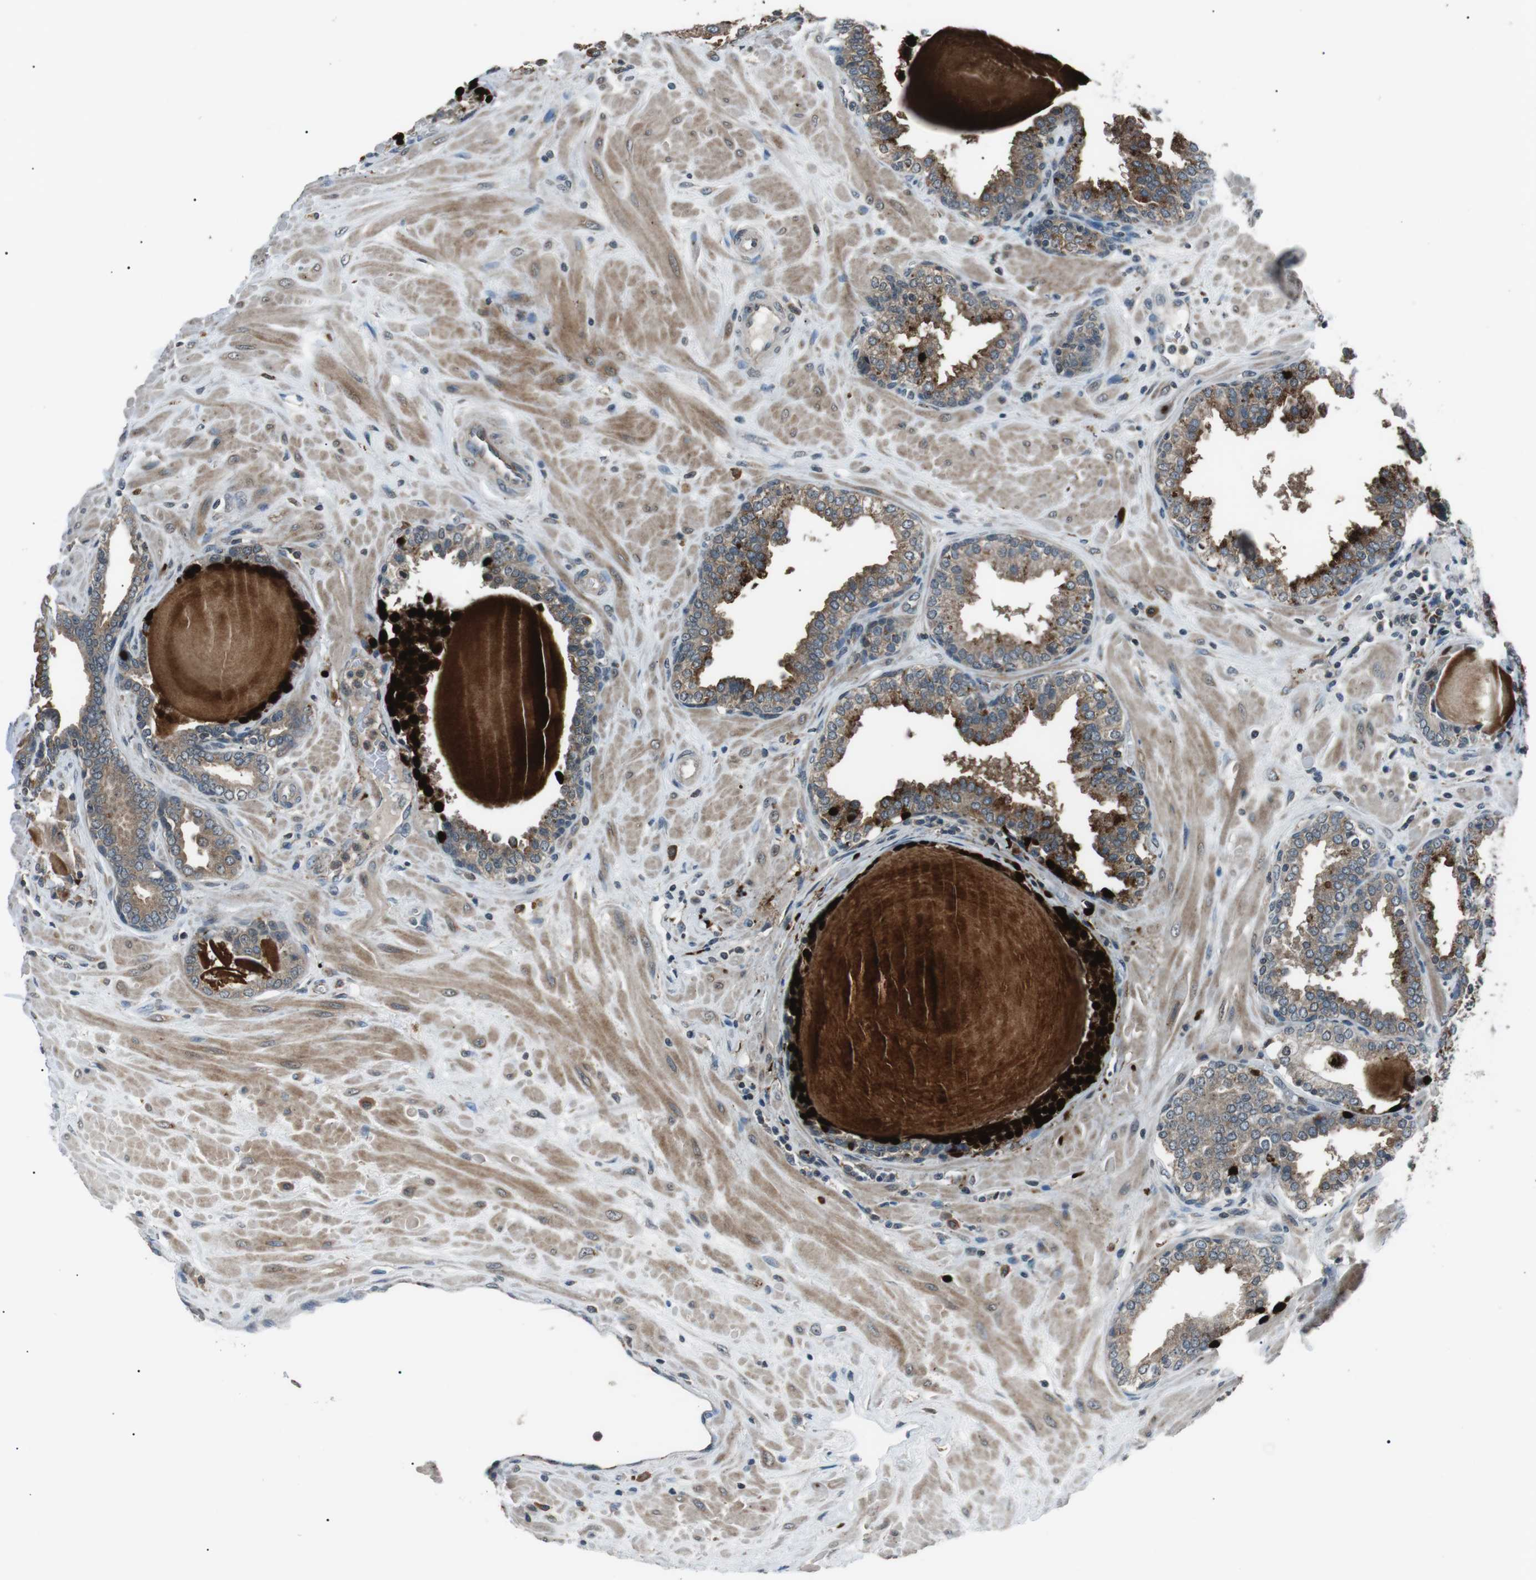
{"staining": {"intensity": "moderate", "quantity": "25%-75%", "location": "cytoplasmic/membranous"}, "tissue": "prostate", "cell_type": "Glandular cells", "image_type": "normal", "snomed": [{"axis": "morphology", "description": "Normal tissue, NOS"}, {"axis": "topography", "description": "Prostate"}], "caption": "An immunohistochemistry photomicrograph of benign tissue is shown. Protein staining in brown shows moderate cytoplasmic/membranous positivity in prostate within glandular cells. (DAB (3,3'-diaminobenzidine) = brown stain, brightfield microscopy at high magnification).", "gene": "NEK7", "patient": {"sex": "male", "age": 51}}